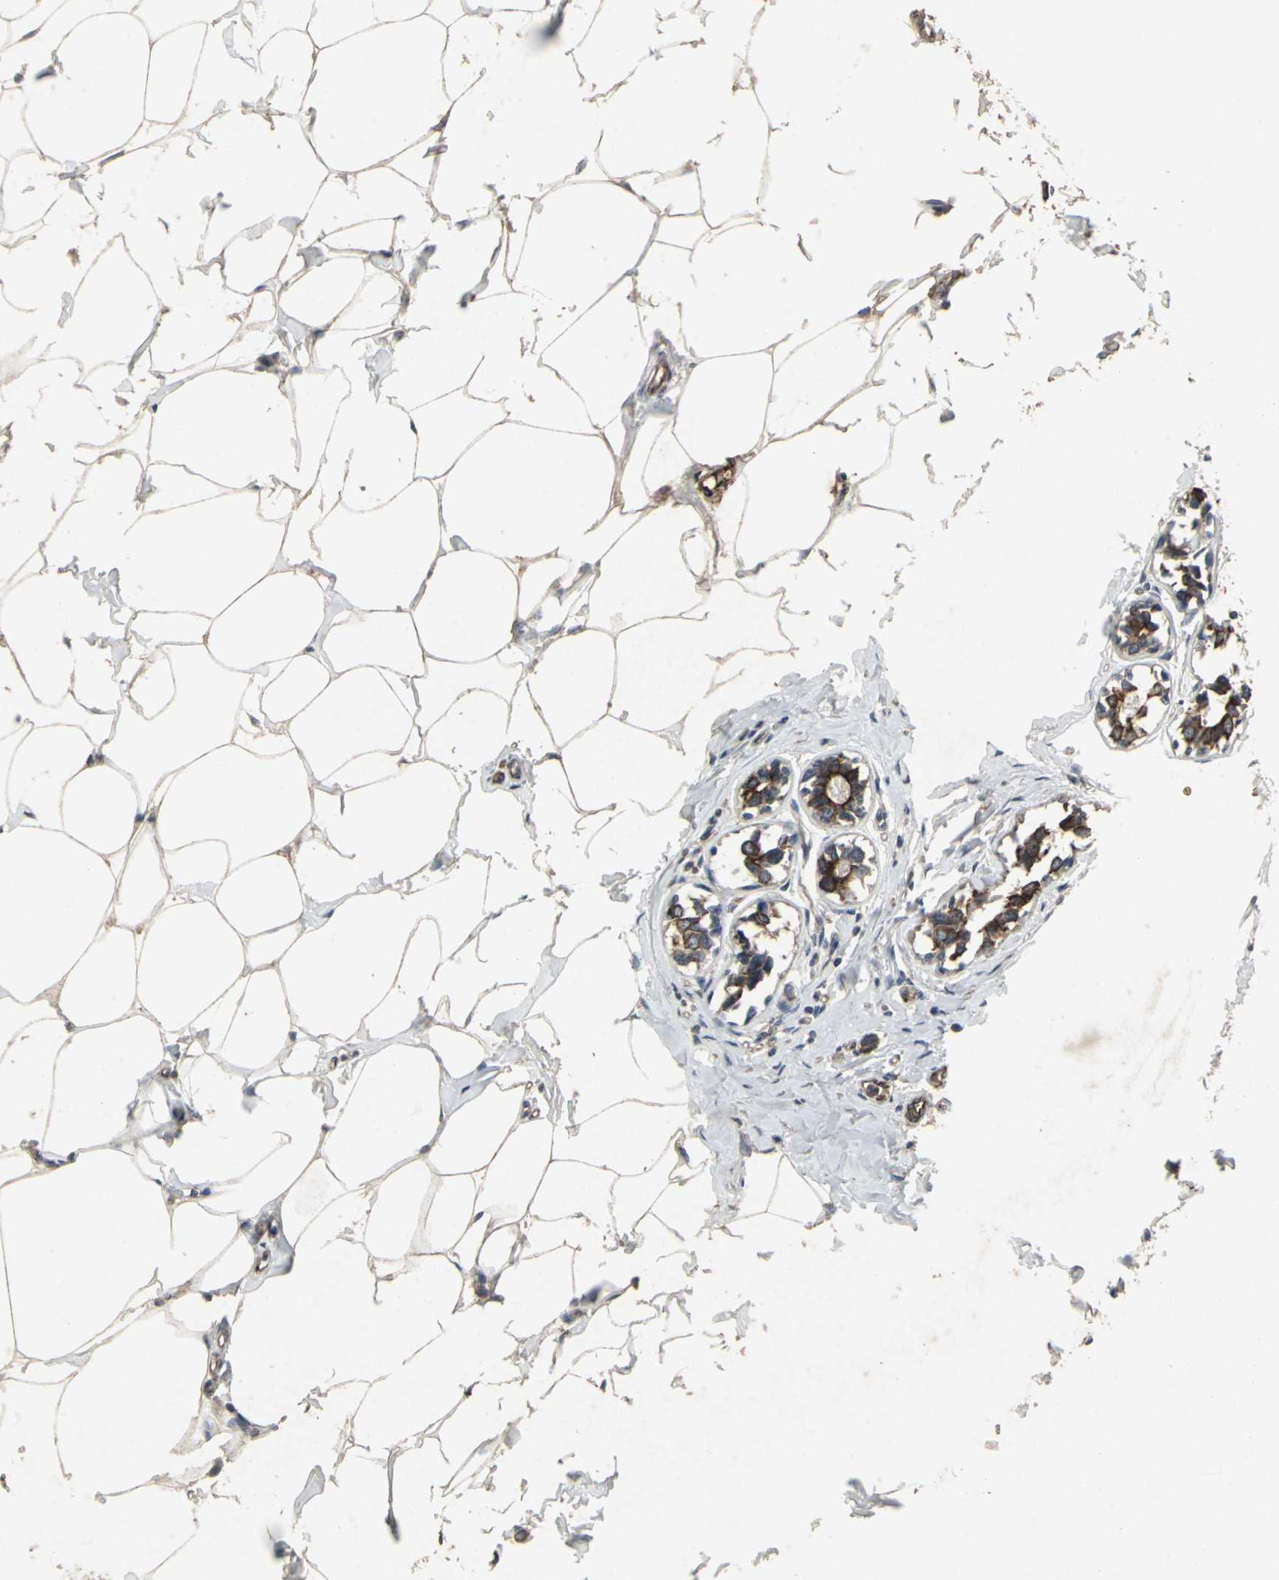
{"staining": {"intensity": "strong", "quantity": ">75%", "location": "cytoplasmic/membranous"}, "tissue": "breast cancer", "cell_type": "Tumor cells", "image_type": "cancer", "snomed": [{"axis": "morphology", "description": "Lobular carcinoma"}, {"axis": "topography", "description": "Breast"}], "caption": "This histopathology image shows breast cancer (lobular carcinoma) stained with IHC to label a protein in brown. The cytoplasmic/membranous of tumor cells show strong positivity for the protein. Nuclei are counter-stained blue.", "gene": "CCR9", "patient": {"sex": "female", "age": 51}}